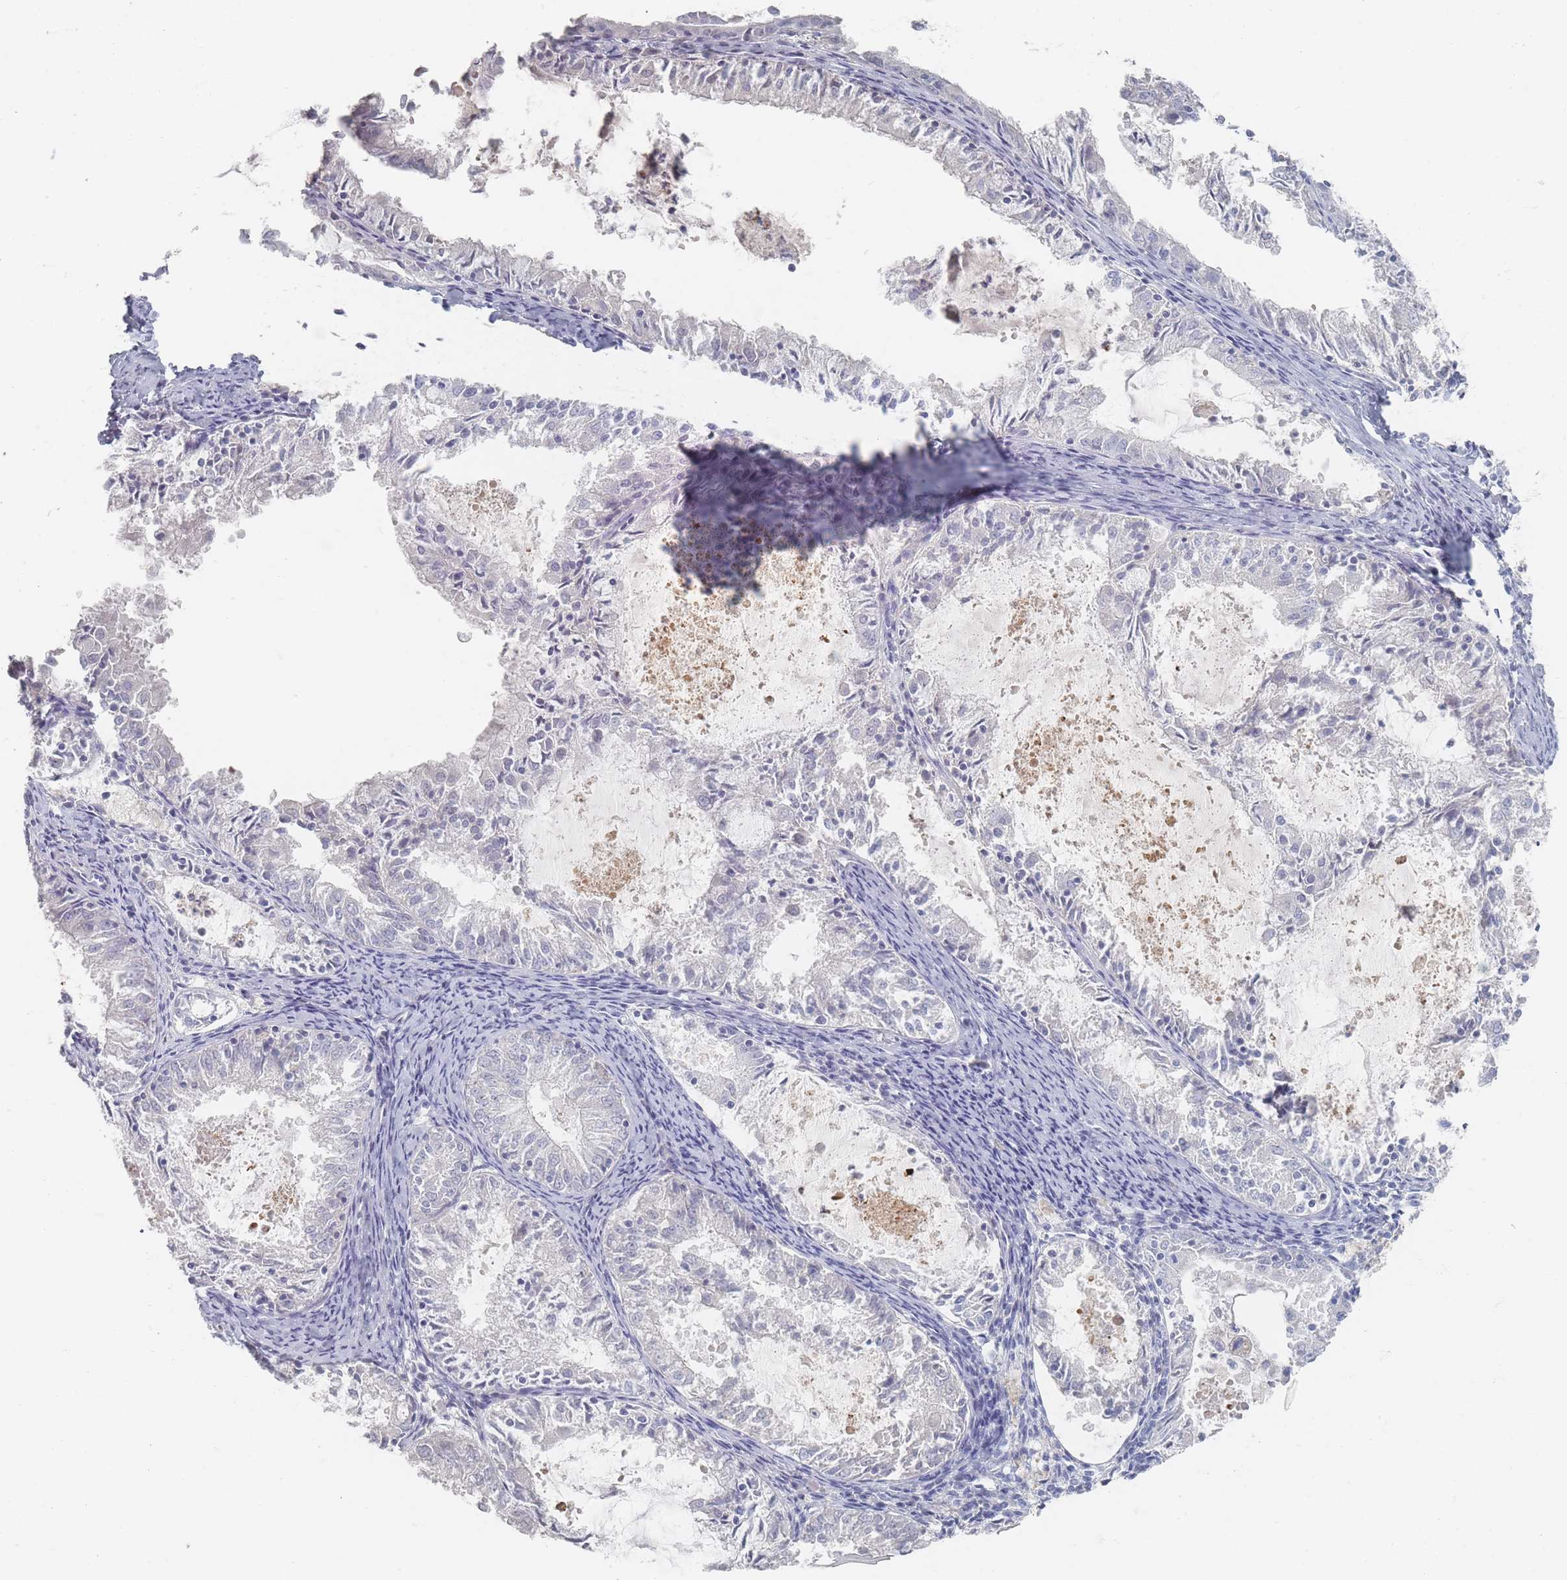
{"staining": {"intensity": "negative", "quantity": "none", "location": "none"}, "tissue": "endometrial cancer", "cell_type": "Tumor cells", "image_type": "cancer", "snomed": [{"axis": "morphology", "description": "Adenocarcinoma, NOS"}, {"axis": "topography", "description": "Endometrium"}], "caption": "DAB immunohistochemical staining of endometrial cancer reveals no significant expression in tumor cells.", "gene": "HELZ2", "patient": {"sex": "female", "age": 57}}